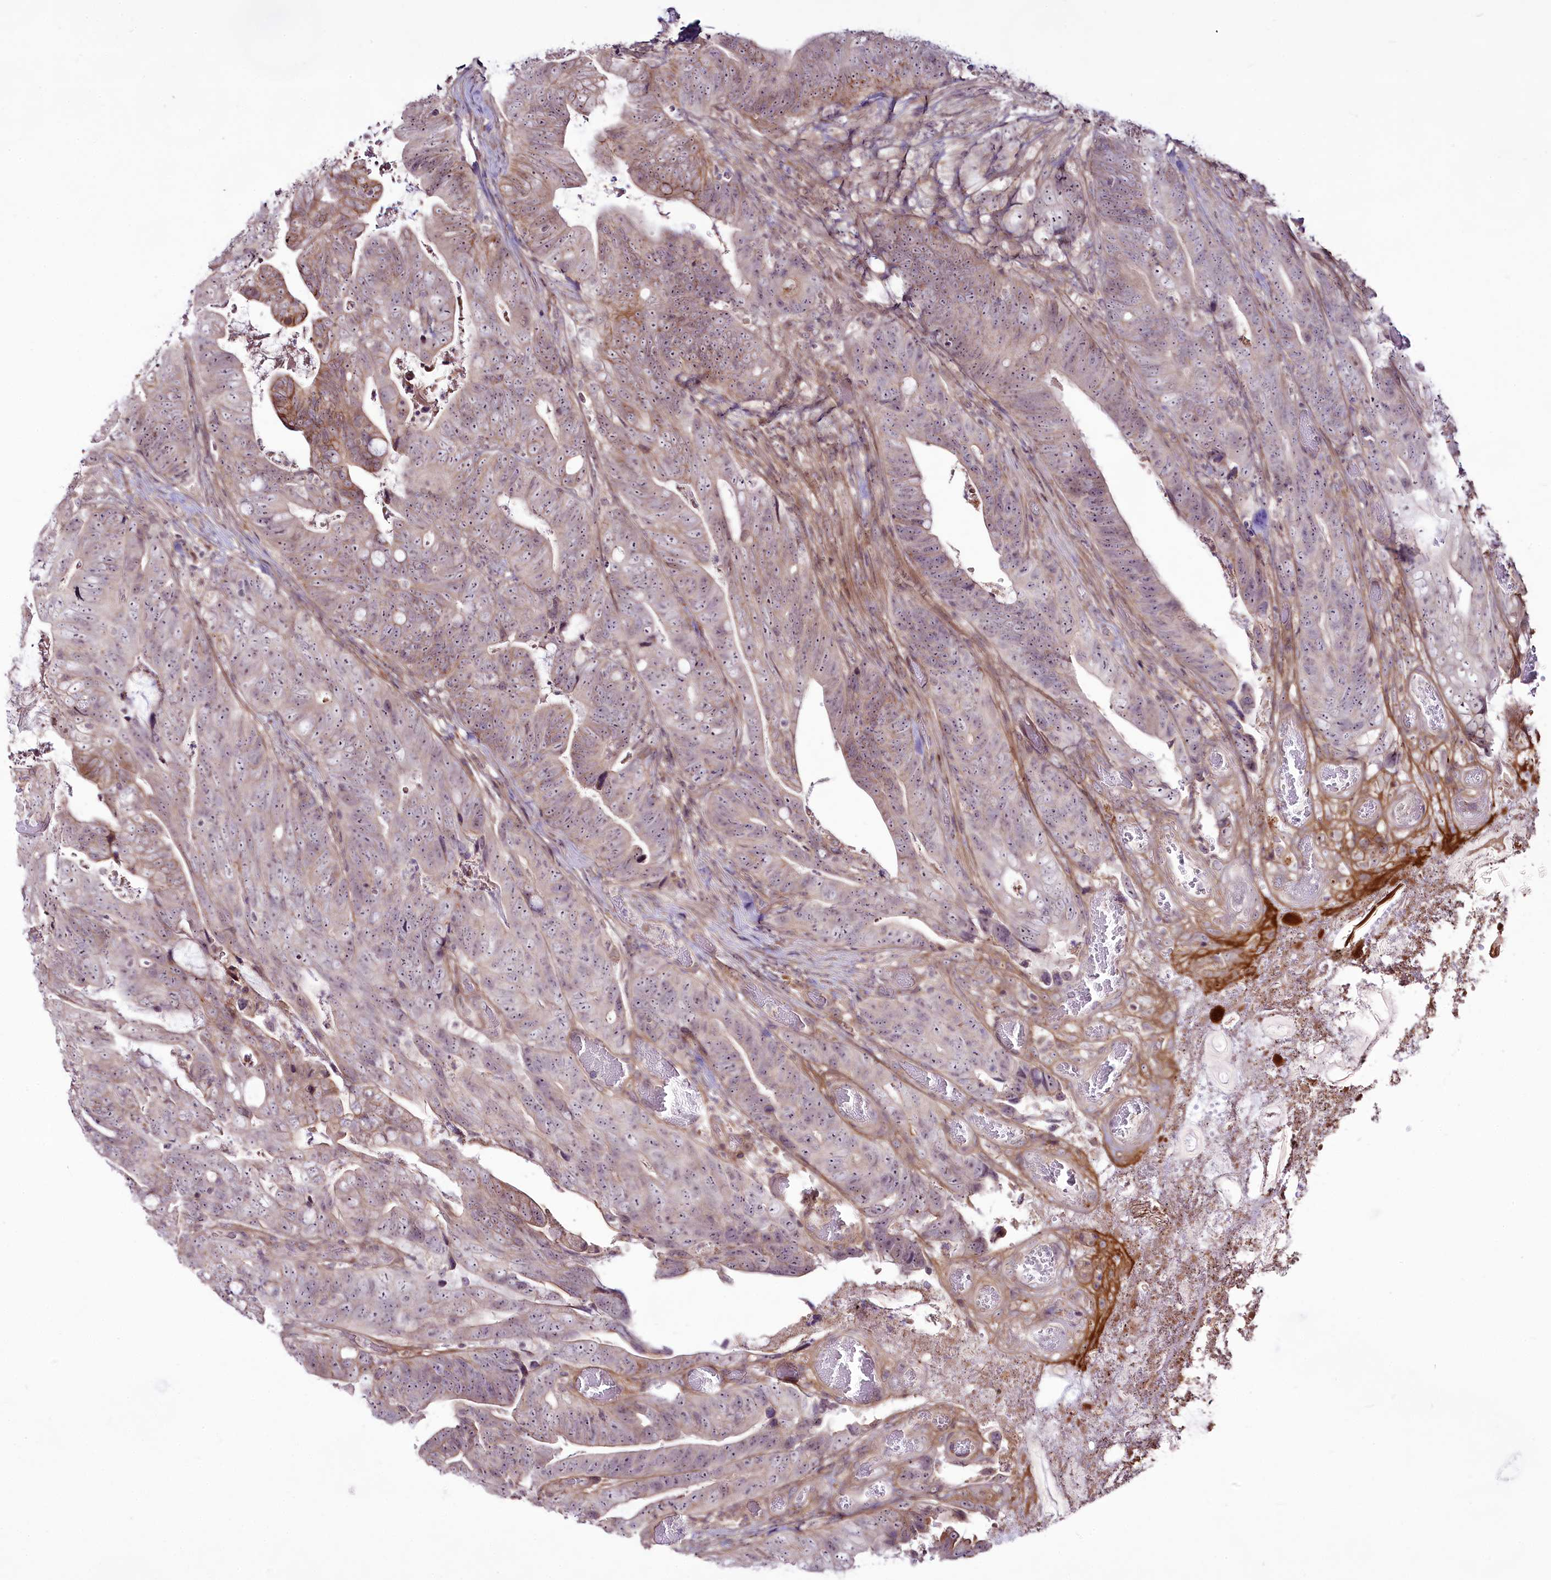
{"staining": {"intensity": "weak", "quantity": "25%-75%", "location": "nuclear"}, "tissue": "colorectal cancer", "cell_type": "Tumor cells", "image_type": "cancer", "snomed": [{"axis": "morphology", "description": "Adenocarcinoma, NOS"}, {"axis": "topography", "description": "Colon"}], "caption": "Adenocarcinoma (colorectal) stained for a protein exhibits weak nuclear positivity in tumor cells.", "gene": "RSBN1", "patient": {"sex": "female", "age": 82}}